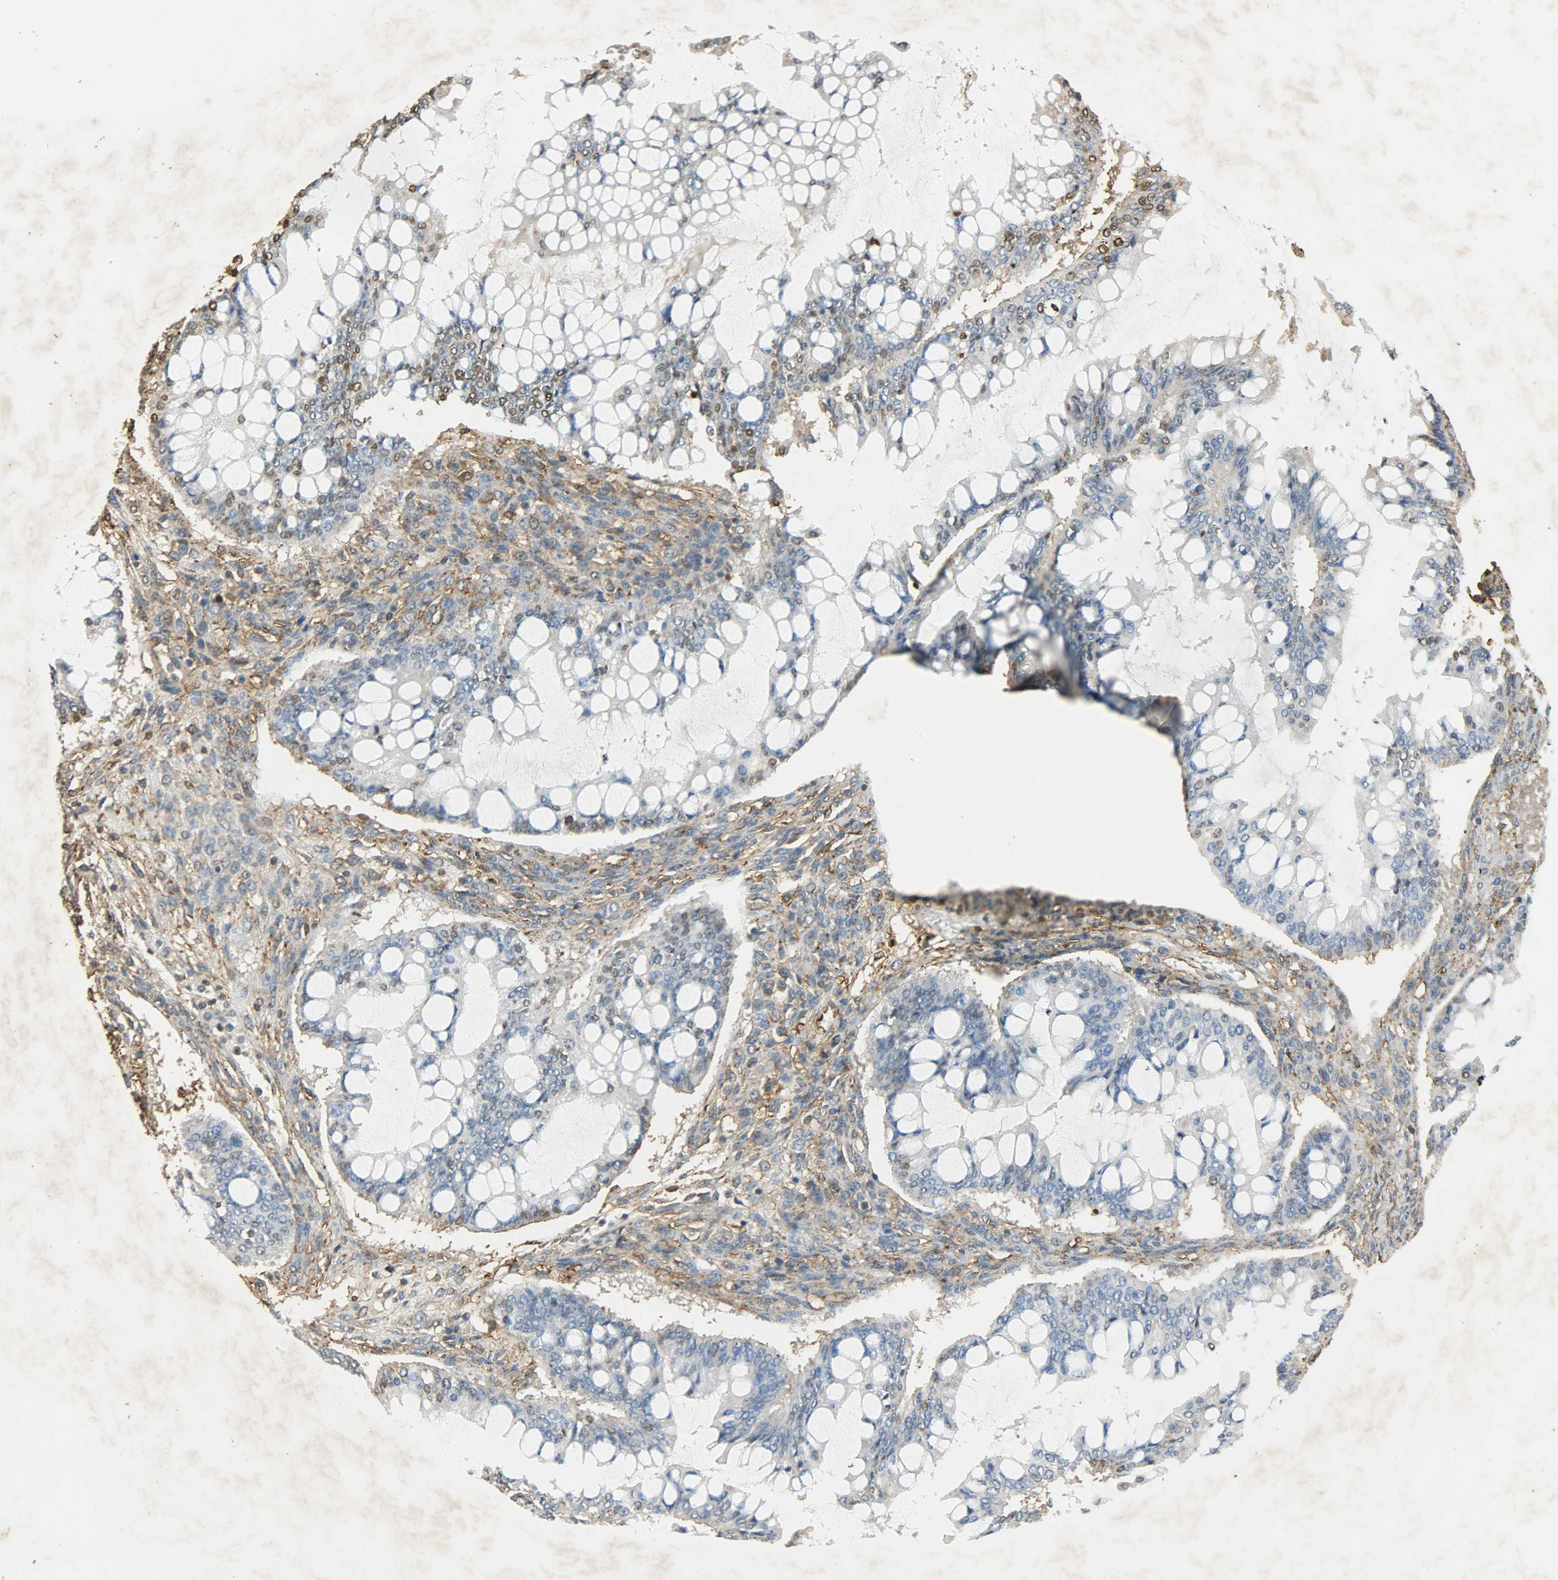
{"staining": {"intensity": "negative", "quantity": "none", "location": "none"}, "tissue": "ovarian cancer", "cell_type": "Tumor cells", "image_type": "cancer", "snomed": [{"axis": "morphology", "description": "Cystadenocarcinoma, mucinous, NOS"}, {"axis": "topography", "description": "Ovary"}], "caption": "Histopathology image shows no significant protein positivity in tumor cells of mucinous cystadenocarcinoma (ovarian).", "gene": "ANXA6", "patient": {"sex": "female", "age": 73}}